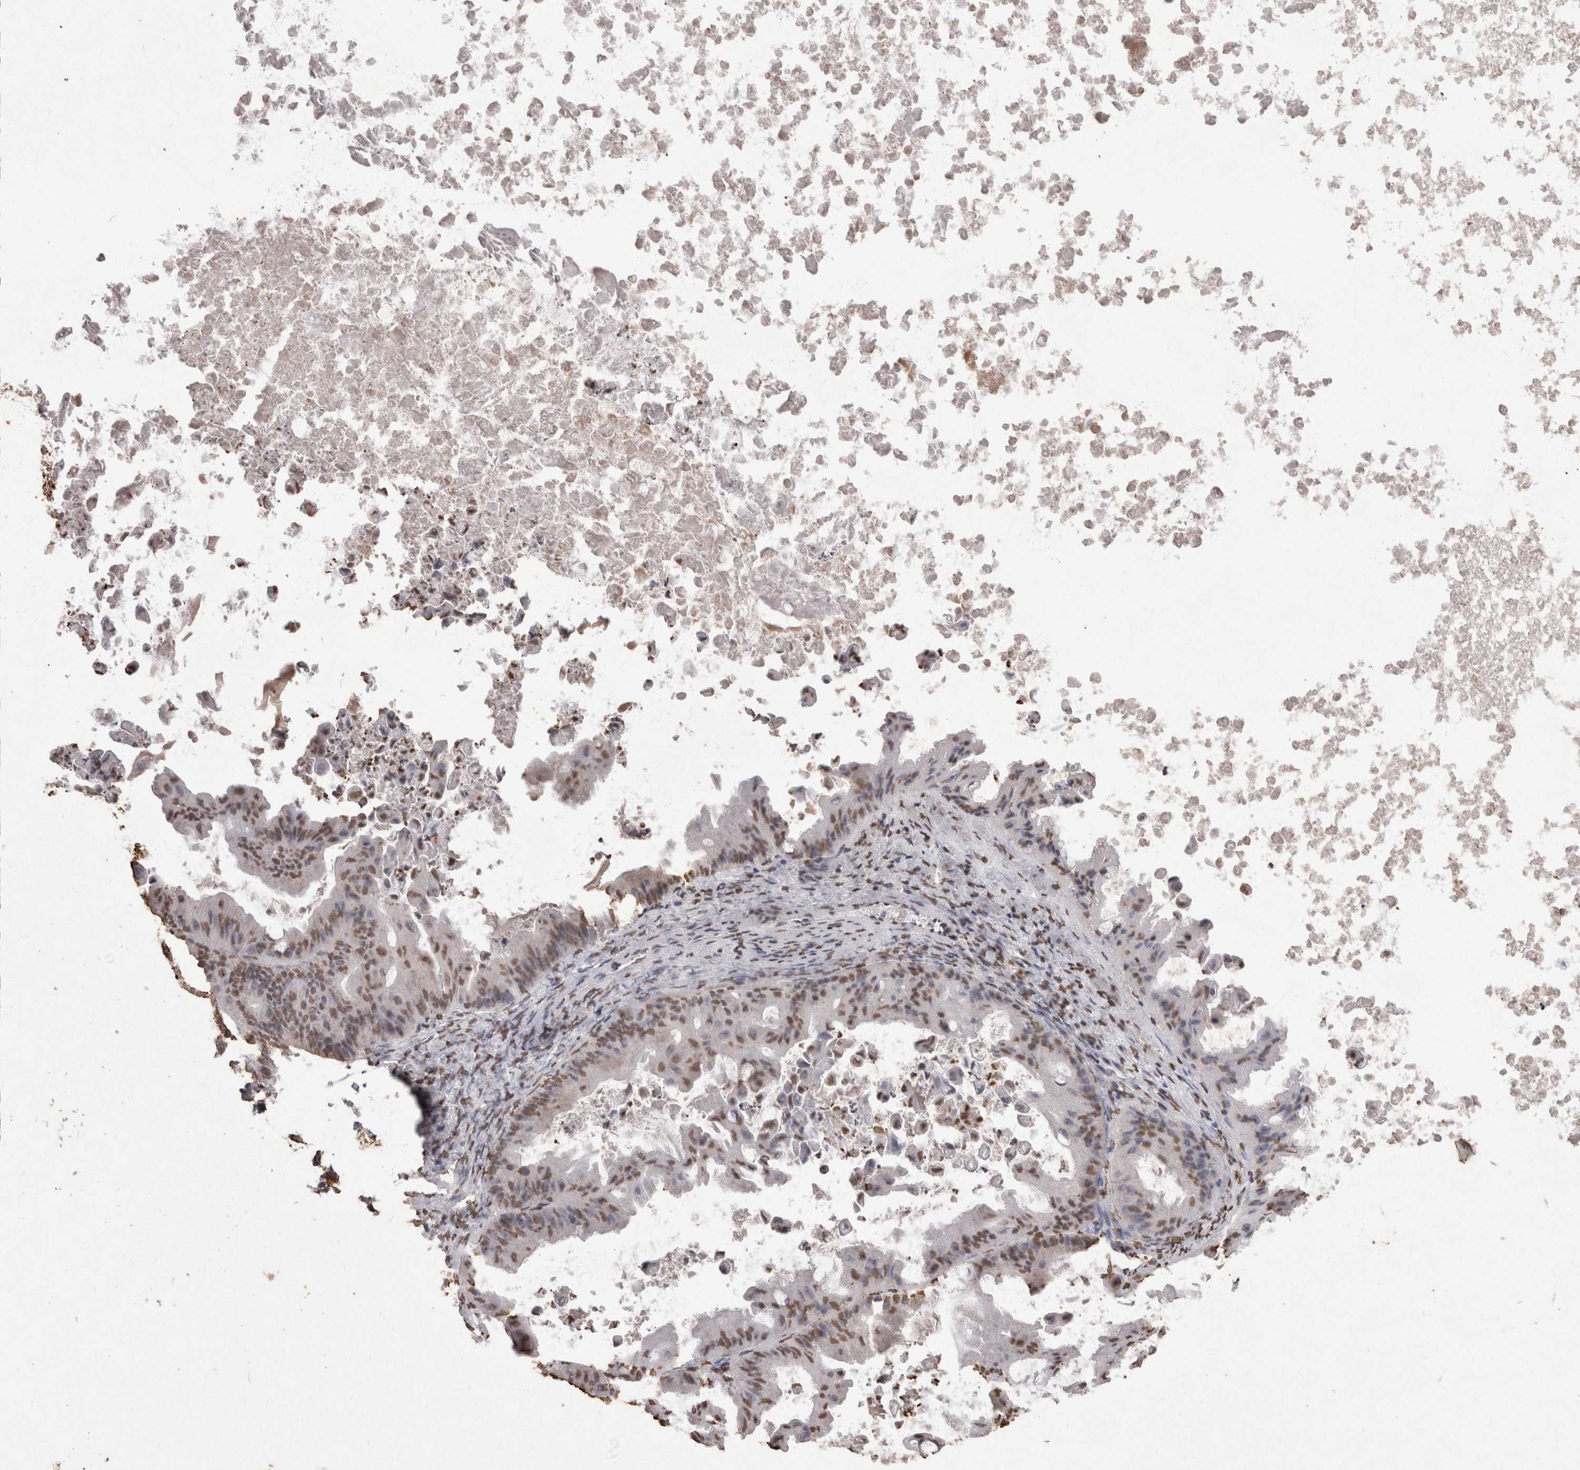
{"staining": {"intensity": "moderate", "quantity": "25%-75%", "location": "nuclear"}, "tissue": "ovarian cancer", "cell_type": "Tumor cells", "image_type": "cancer", "snomed": [{"axis": "morphology", "description": "Cystadenocarcinoma, mucinous, NOS"}, {"axis": "topography", "description": "Ovary"}], "caption": "Immunohistochemistry (IHC) (DAB) staining of ovarian mucinous cystadenocarcinoma displays moderate nuclear protein positivity in approximately 25%-75% of tumor cells.", "gene": "POU5F1", "patient": {"sex": "female", "age": 37}}